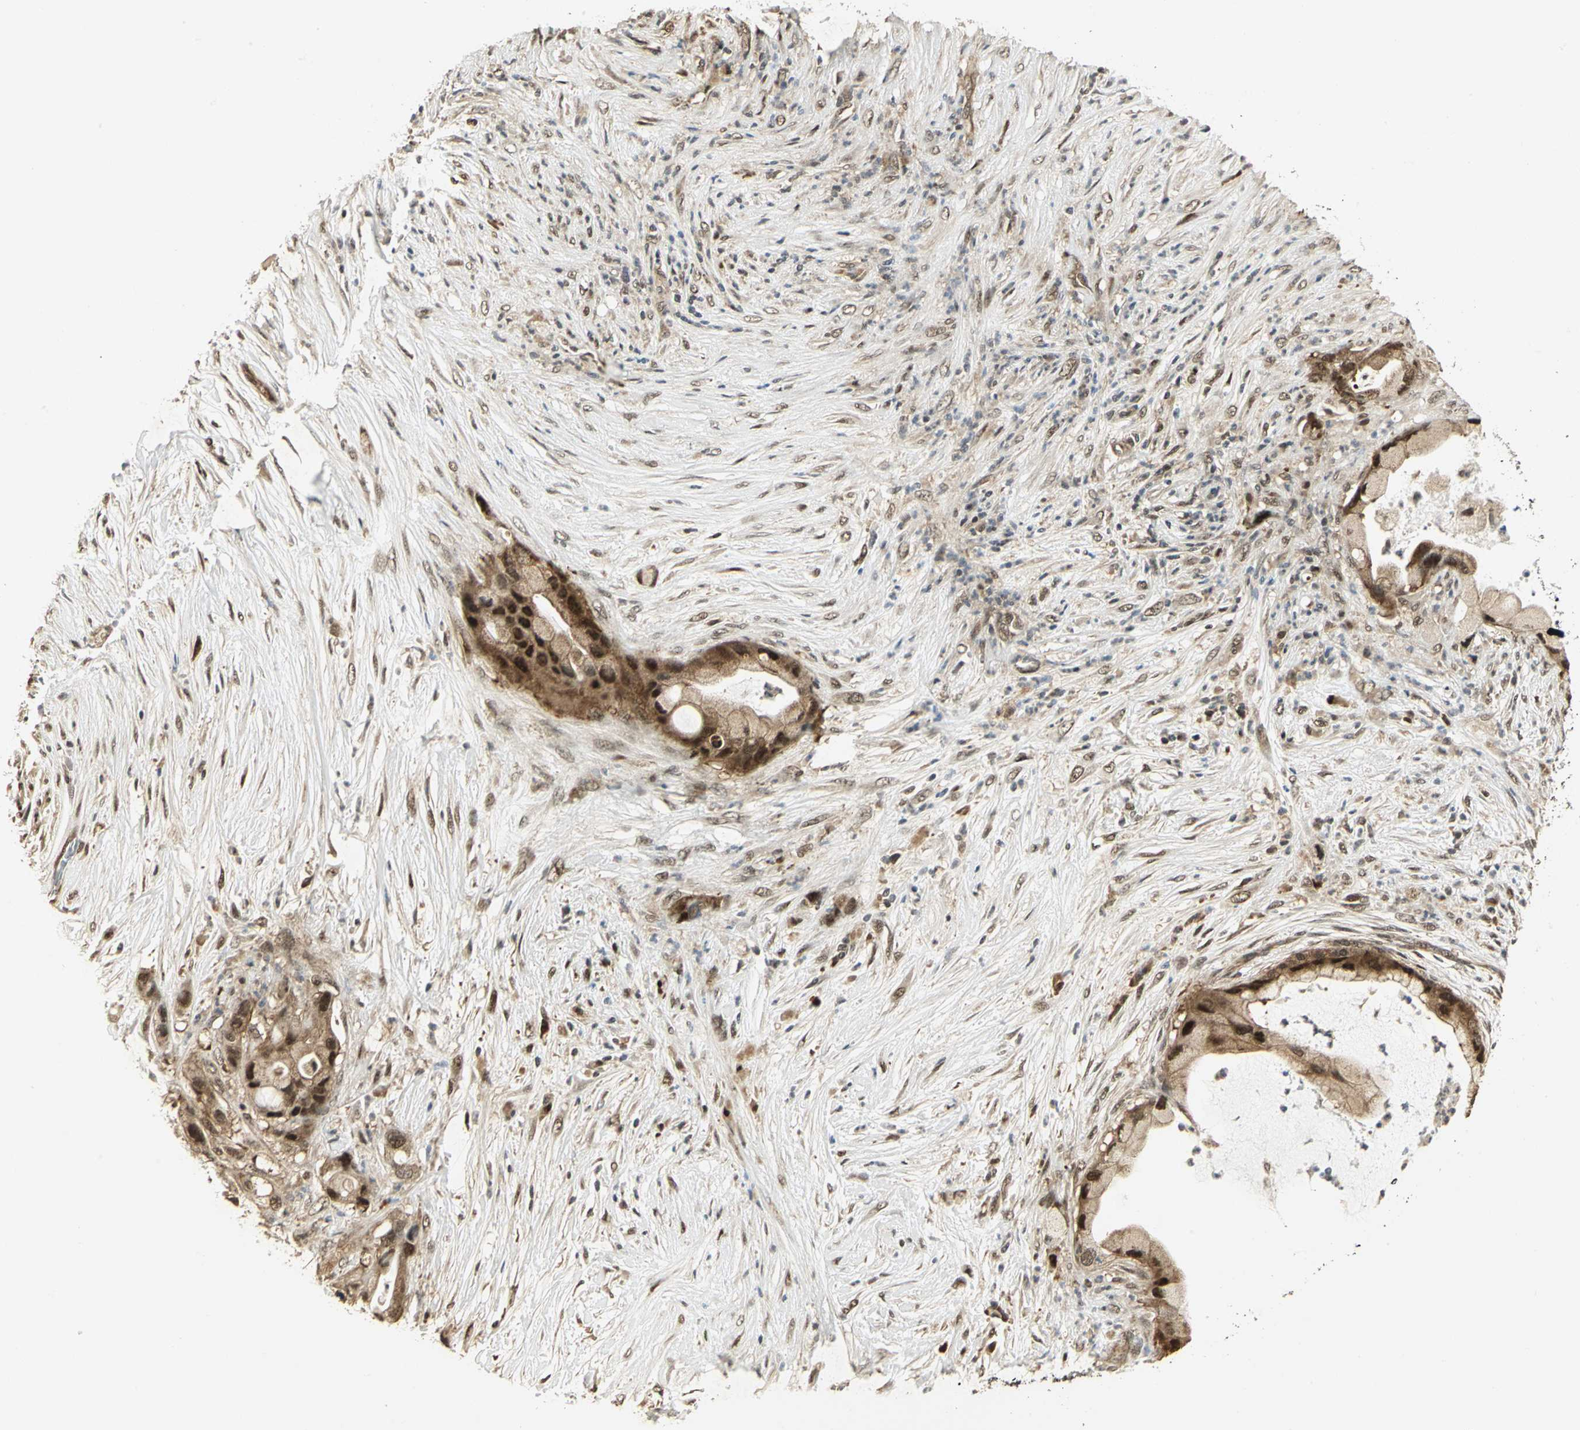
{"staining": {"intensity": "strong", "quantity": ">75%", "location": "cytoplasmic/membranous,nuclear"}, "tissue": "pancreatic cancer", "cell_type": "Tumor cells", "image_type": "cancer", "snomed": [{"axis": "morphology", "description": "Adenocarcinoma, NOS"}, {"axis": "topography", "description": "Pancreas"}], "caption": "A histopathology image showing strong cytoplasmic/membranous and nuclear positivity in approximately >75% of tumor cells in pancreatic cancer, as visualized by brown immunohistochemical staining.", "gene": "PSMC4", "patient": {"sex": "female", "age": 59}}